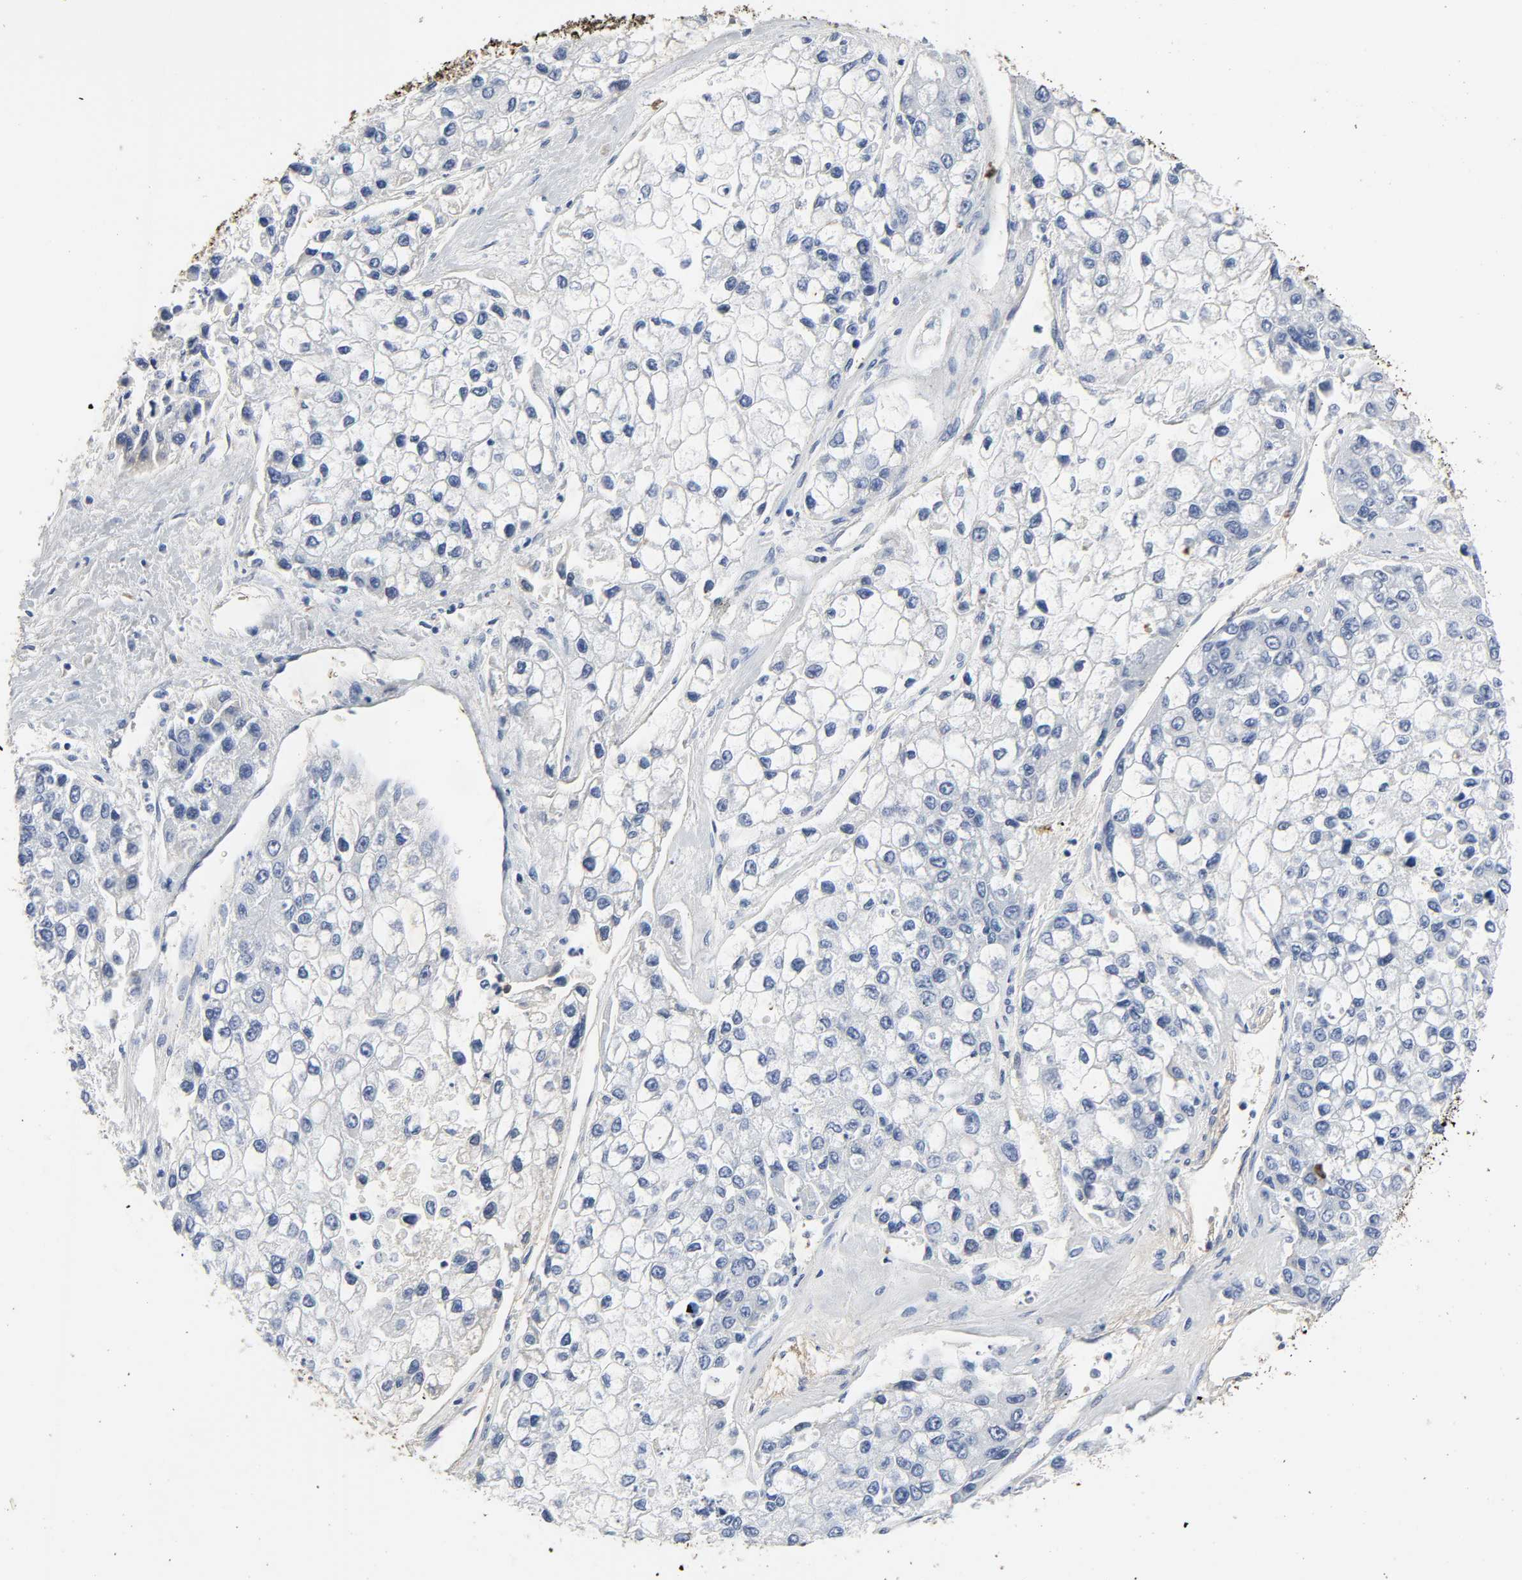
{"staining": {"intensity": "negative", "quantity": "none", "location": "none"}, "tissue": "liver cancer", "cell_type": "Tumor cells", "image_type": "cancer", "snomed": [{"axis": "morphology", "description": "Carcinoma, Hepatocellular, NOS"}, {"axis": "topography", "description": "Liver"}], "caption": "Immunohistochemical staining of liver cancer (hepatocellular carcinoma) shows no significant positivity in tumor cells. Nuclei are stained in blue.", "gene": "FBLN1", "patient": {"sex": "female", "age": 66}}